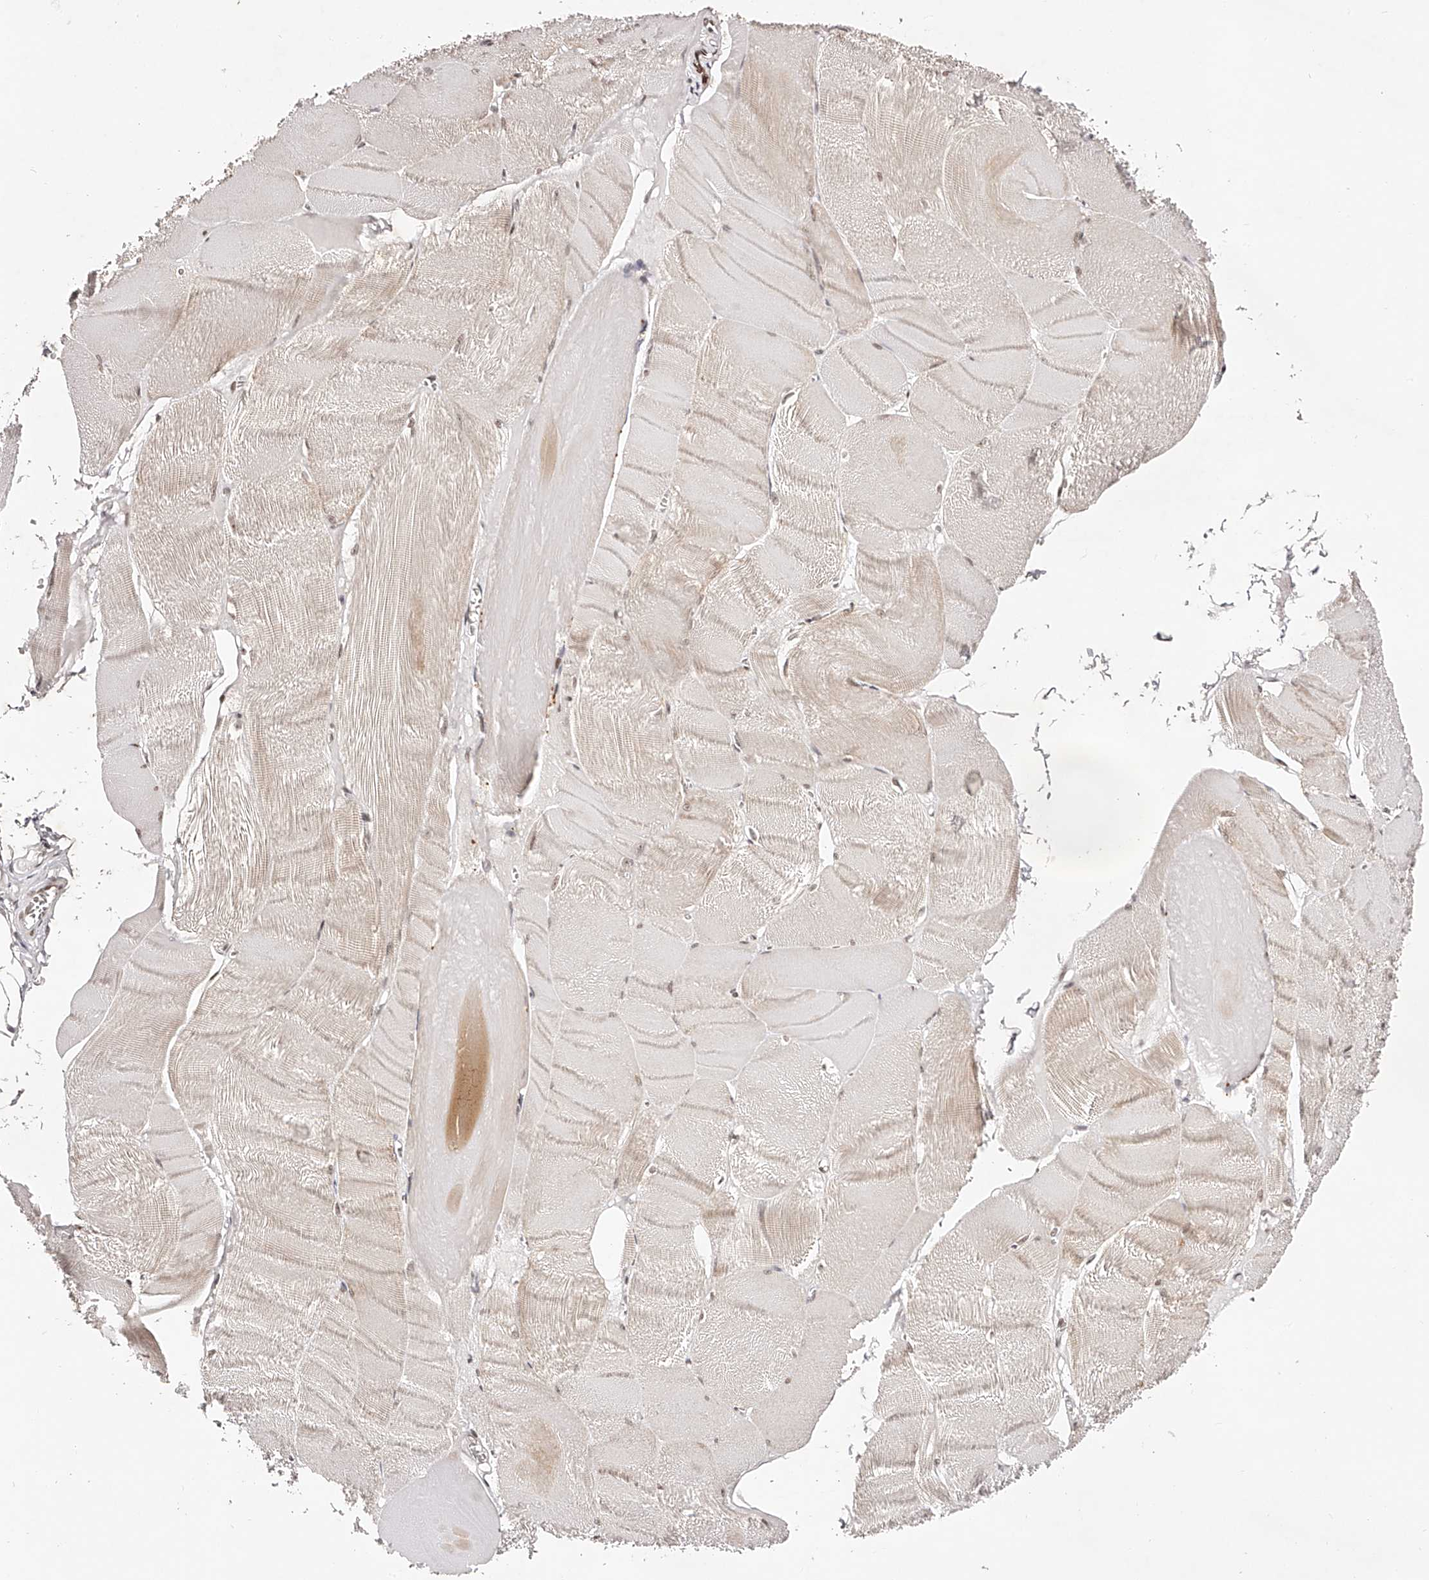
{"staining": {"intensity": "weak", "quantity": "25%-75%", "location": "cytoplasmic/membranous"}, "tissue": "skeletal muscle", "cell_type": "Myocytes", "image_type": "normal", "snomed": [{"axis": "morphology", "description": "Normal tissue, NOS"}, {"axis": "morphology", "description": "Basal cell carcinoma"}, {"axis": "topography", "description": "Skeletal muscle"}], "caption": "The image exhibits a brown stain indicating the presence of a protein in the cytoplasmic/membranous of myocytes in skeletal muscle. The protein is stained brown, and the nuclei are stained in blue (DAB IHC with brightfield microscopy, high magnification).", "gene": "USF3", "patient": {"sex": "female", "age": 64}}